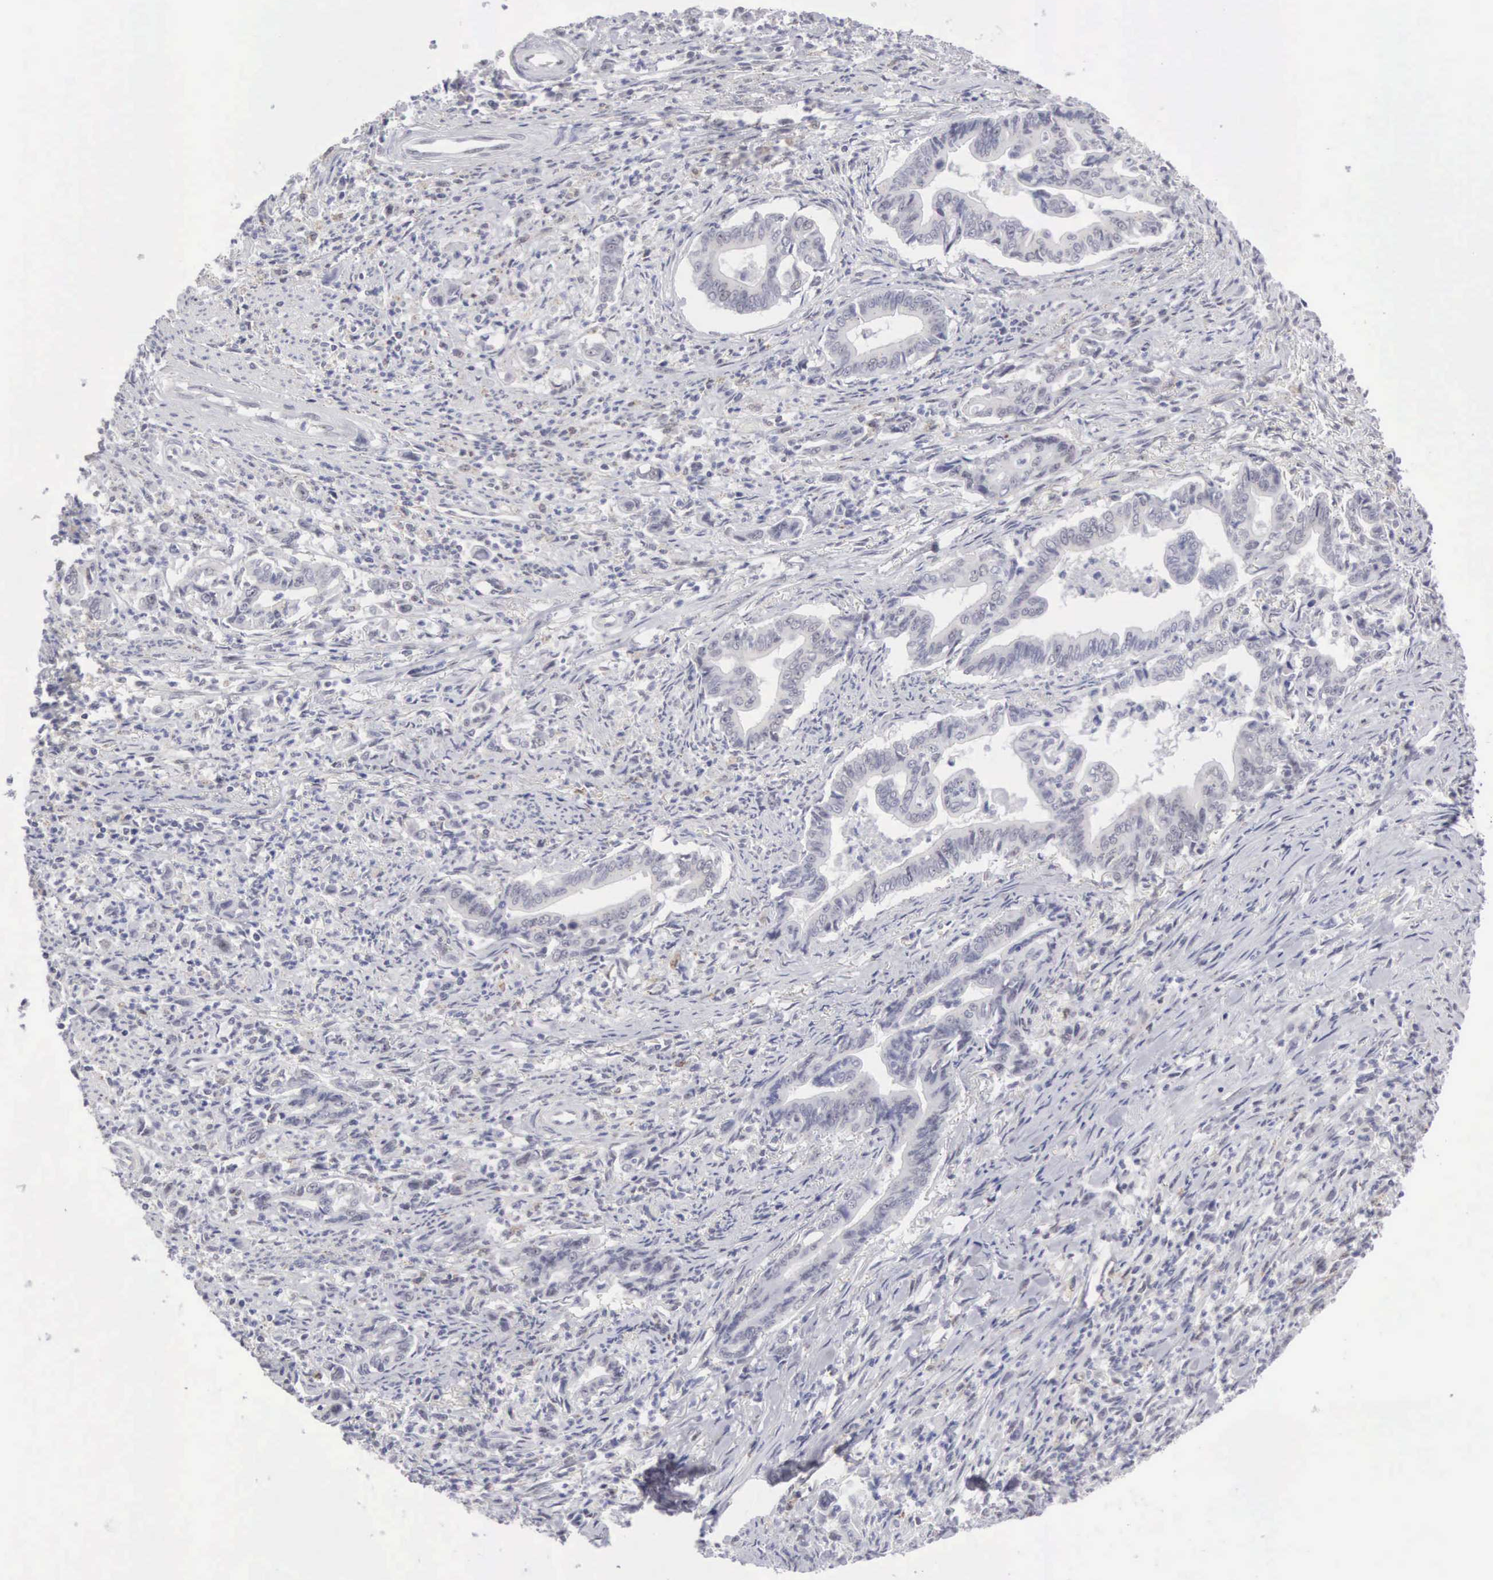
{"staining": {"intensity": "negative", "quantity": "none", "location": "none"}, "tissue": "stomach cancer", "cell_type": "Tumor cells", "image_type": "cancer", "snomed": [{"axis": "morphology", "description": "Adenocarcinoma, NOS"}, {"axis": "topography", "description": "Stomach"}], "caption": "Tumor cells show no significant protein expression in adenocarcinoma (stomach).", "gene": "MNAT1", "patient": {"sex": "female", "age": 76}}